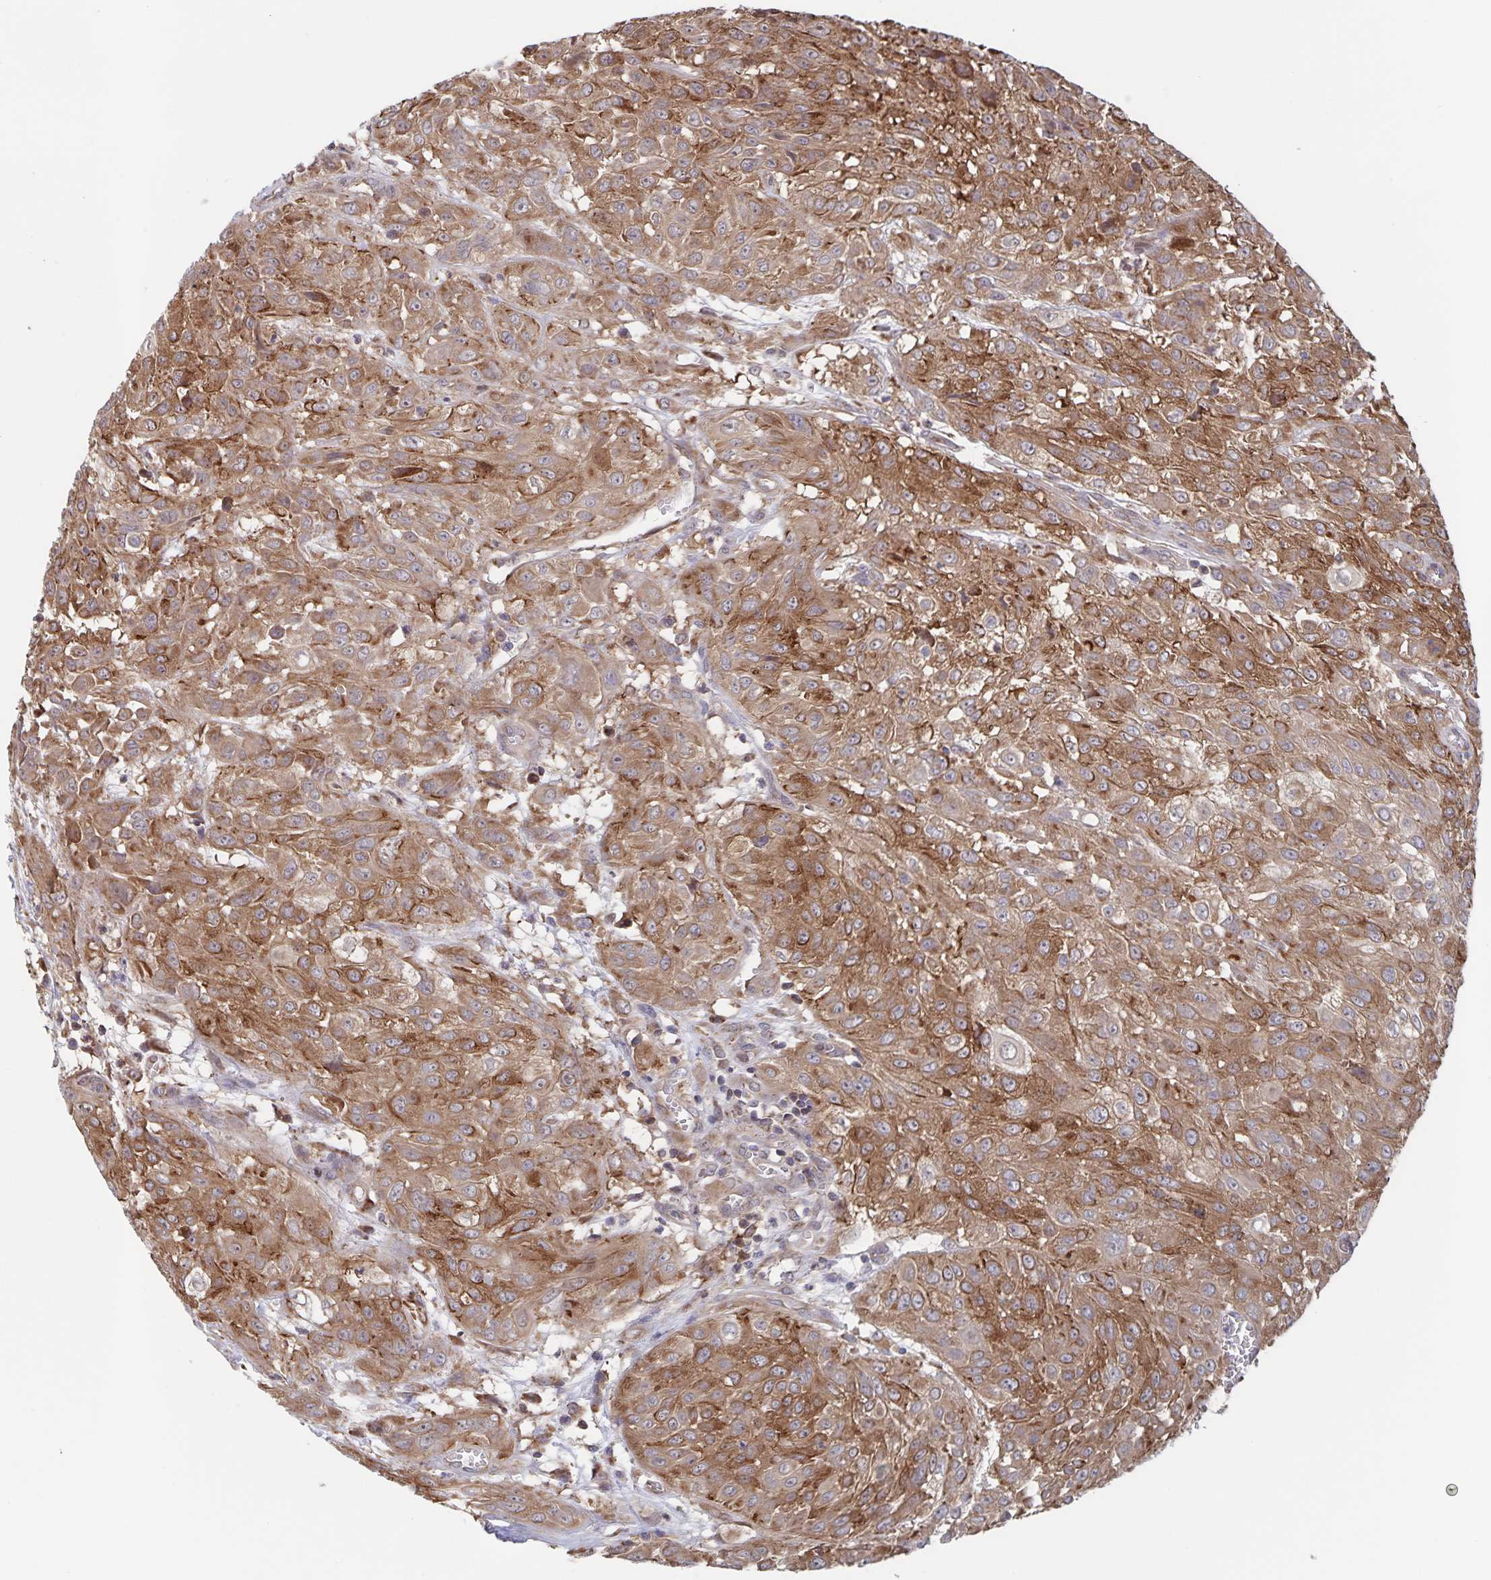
{"staining": {"intensity": "moderate", "quantity": ">75%", "location": "cytoplasmic/membranous"}, "tissue": "urothelial cancer", "cell_type": "Tumor cells", "image_type": "cancer", "snomed": [{"axis": "morphology", "description": "Urothelial carcinoma, High grade"}, {"axis": "topography", "description": "Urinary bladder"}], "caption": "This is an image of immunohistochemistry staining of urothelial cancer, which shows moderate positivity in the cytoplasmic/membranous of tumor cells.", "gene": "ACACA", "patient": {"sex": "male", "age": 57}}